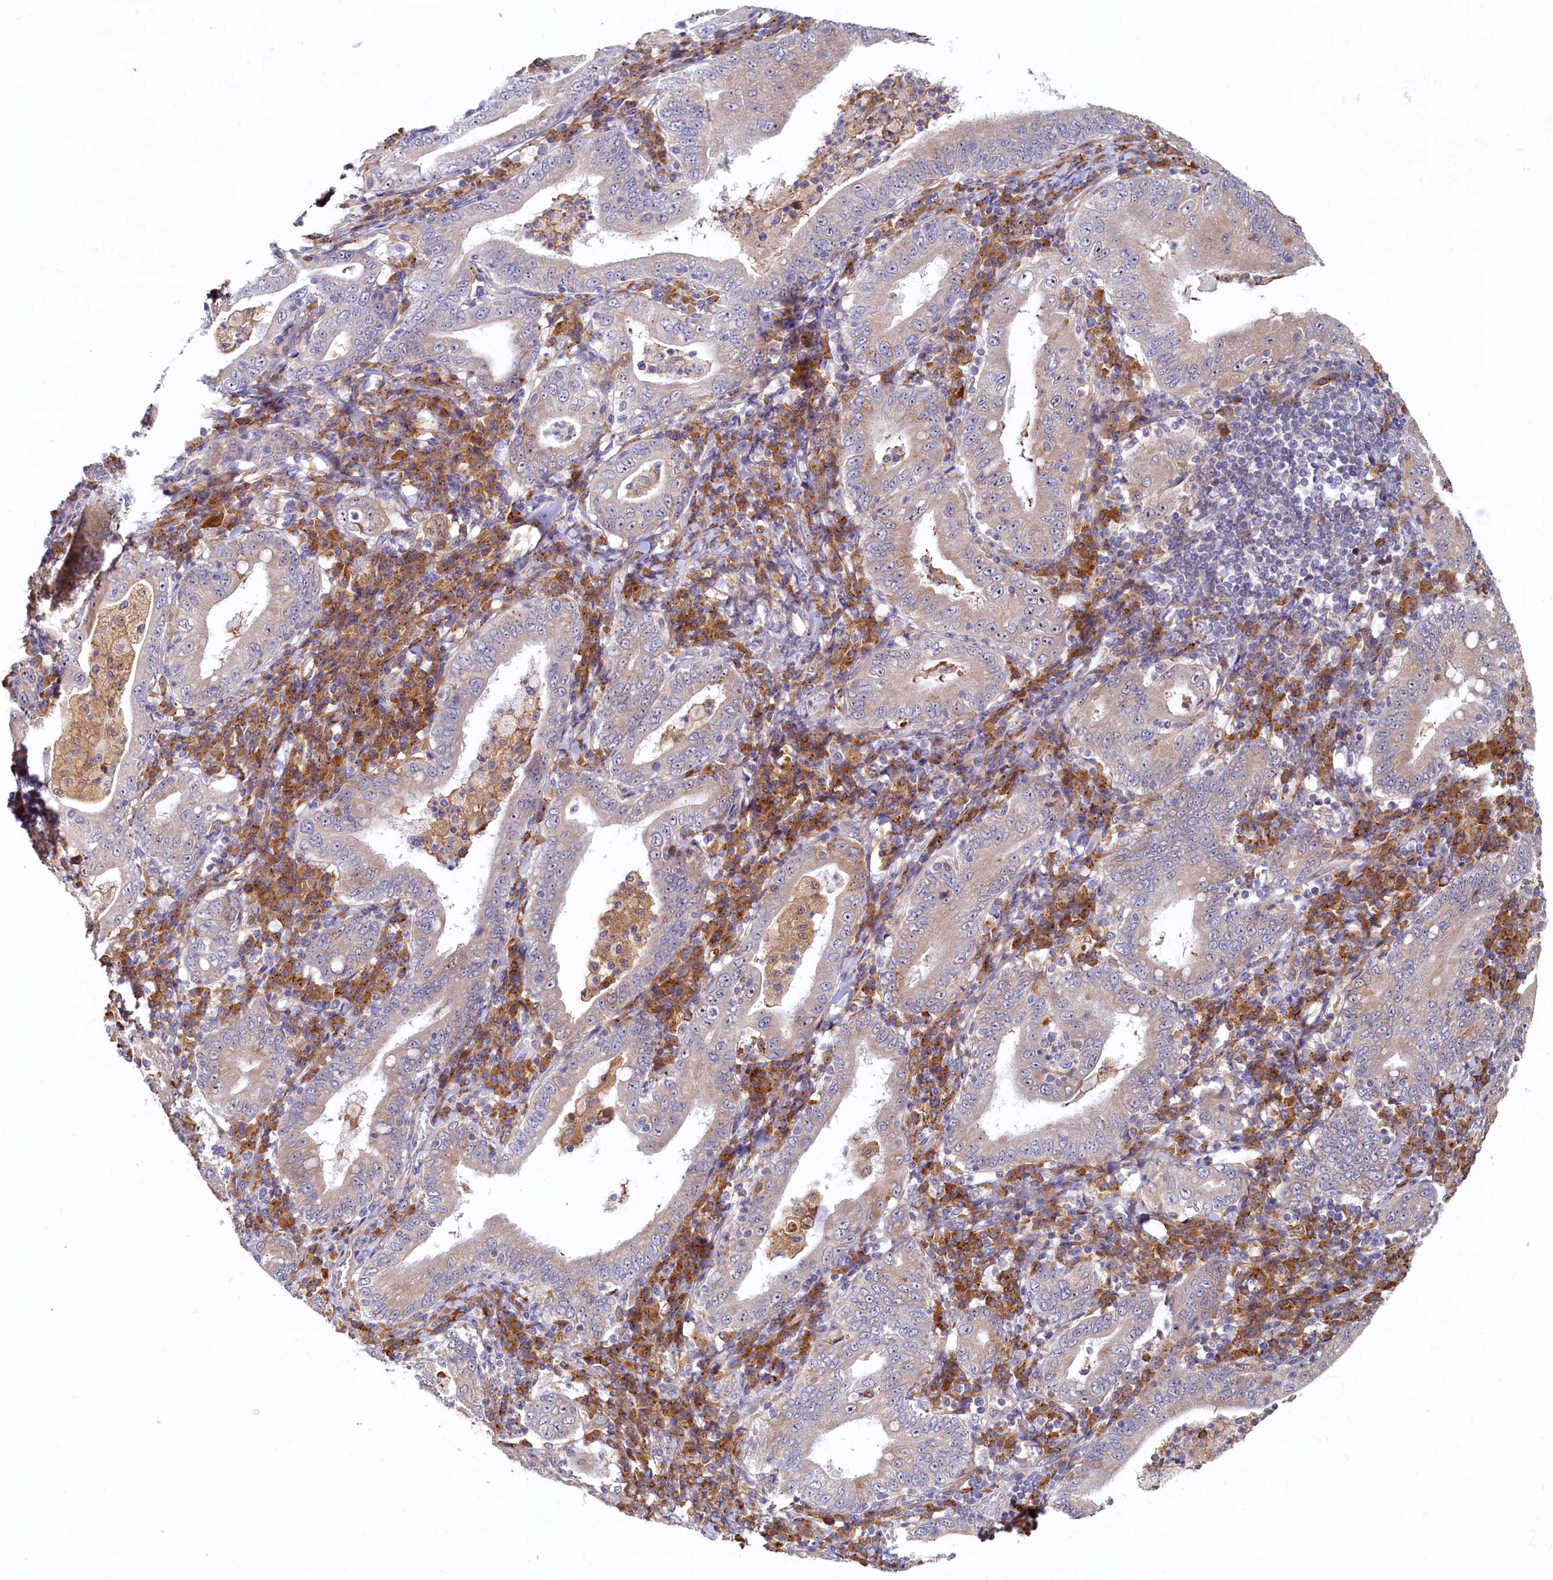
{"staining": {"intensity": "moderate", "quantity": "<25%", "location": "cytoplasmic/membranous"}, "tissue": "stomach cancer", "cell_type": "Tumor cells", "image_type": "cancer", "snomed": [{"axis": "morphology", "description": "Normal tissue, NOS"}, {"axis": "morphology", "description": "Adenocarcinoma, NOS"}, {"axis": "topography", "description": "Esophagus"}, {"axis": "topography", "description": "Stomach, upper"}, {"axis": "topography", "description": "Peripheral nerve tissue"}], "caption": "A low amount of moderate cytoplasmic/membranous staining is appreciated in about <25% of tumor cells in stomach adenocarcinoma tissue. Immunohistochemistry (ihc) stains the protein of interest in brown and the nuclei are stained blue.", "gene": "RGS7BP", "patient": {"sex": "male", "age": 62}}